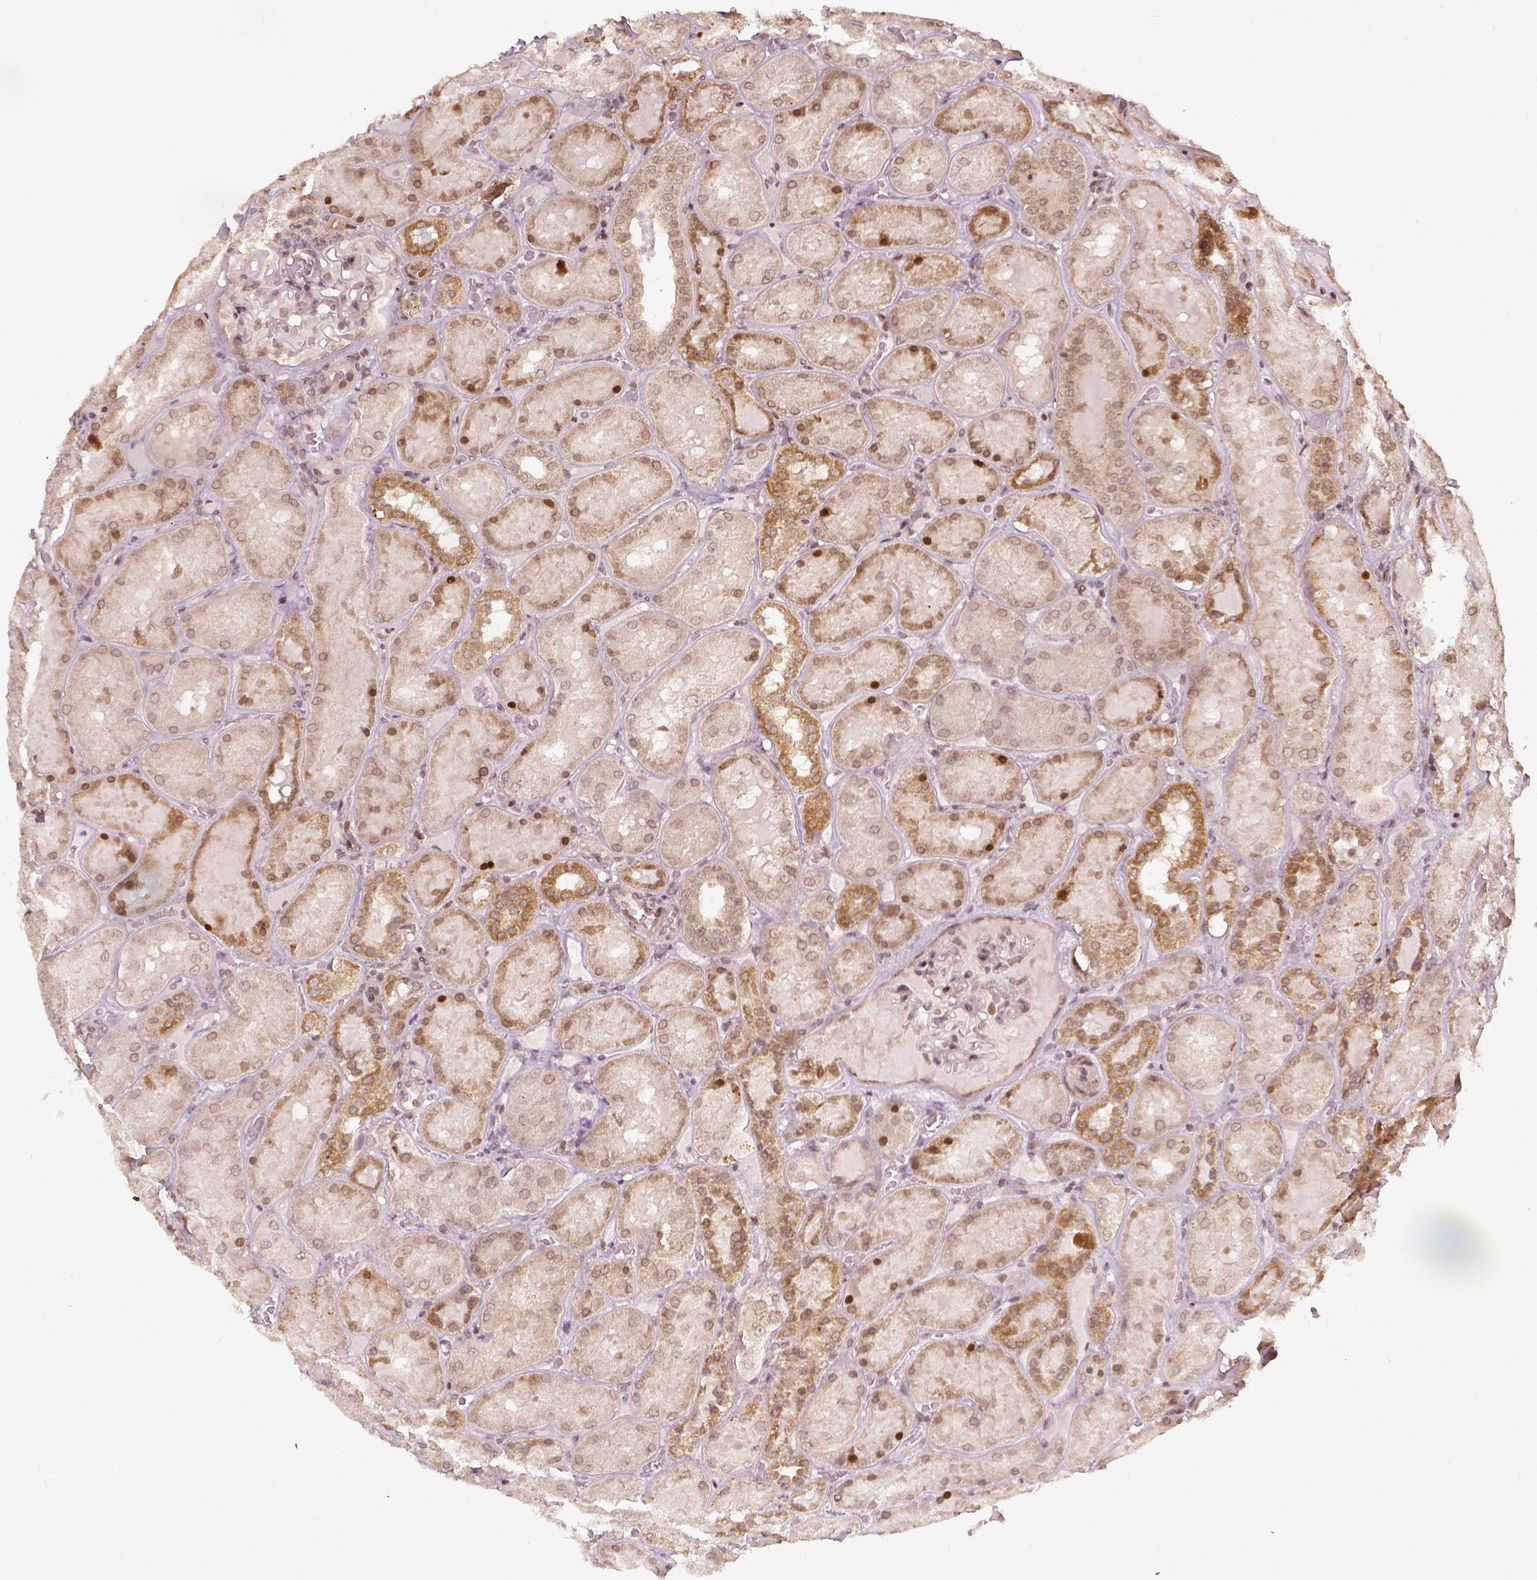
{"staining": {"intensity": "strong", "quantity": "<25%", "location": "nuclear"}, "tissue": "kidney", "cell_type": "Cells in glomeruli", "image_type": "normal", "snomed": [{"axis": "morphology", "description": "Normal tissue, NOS"}, {"axis": "topography", "description": "Kidney"}], "caption": "Cells in glomeruli exhibit medium levels of strong nuclear expression in about <25% of cells in unremarkable human kidney.", "gene": "ZMAT3", "patient": {"sex": "male", "age": 73}}